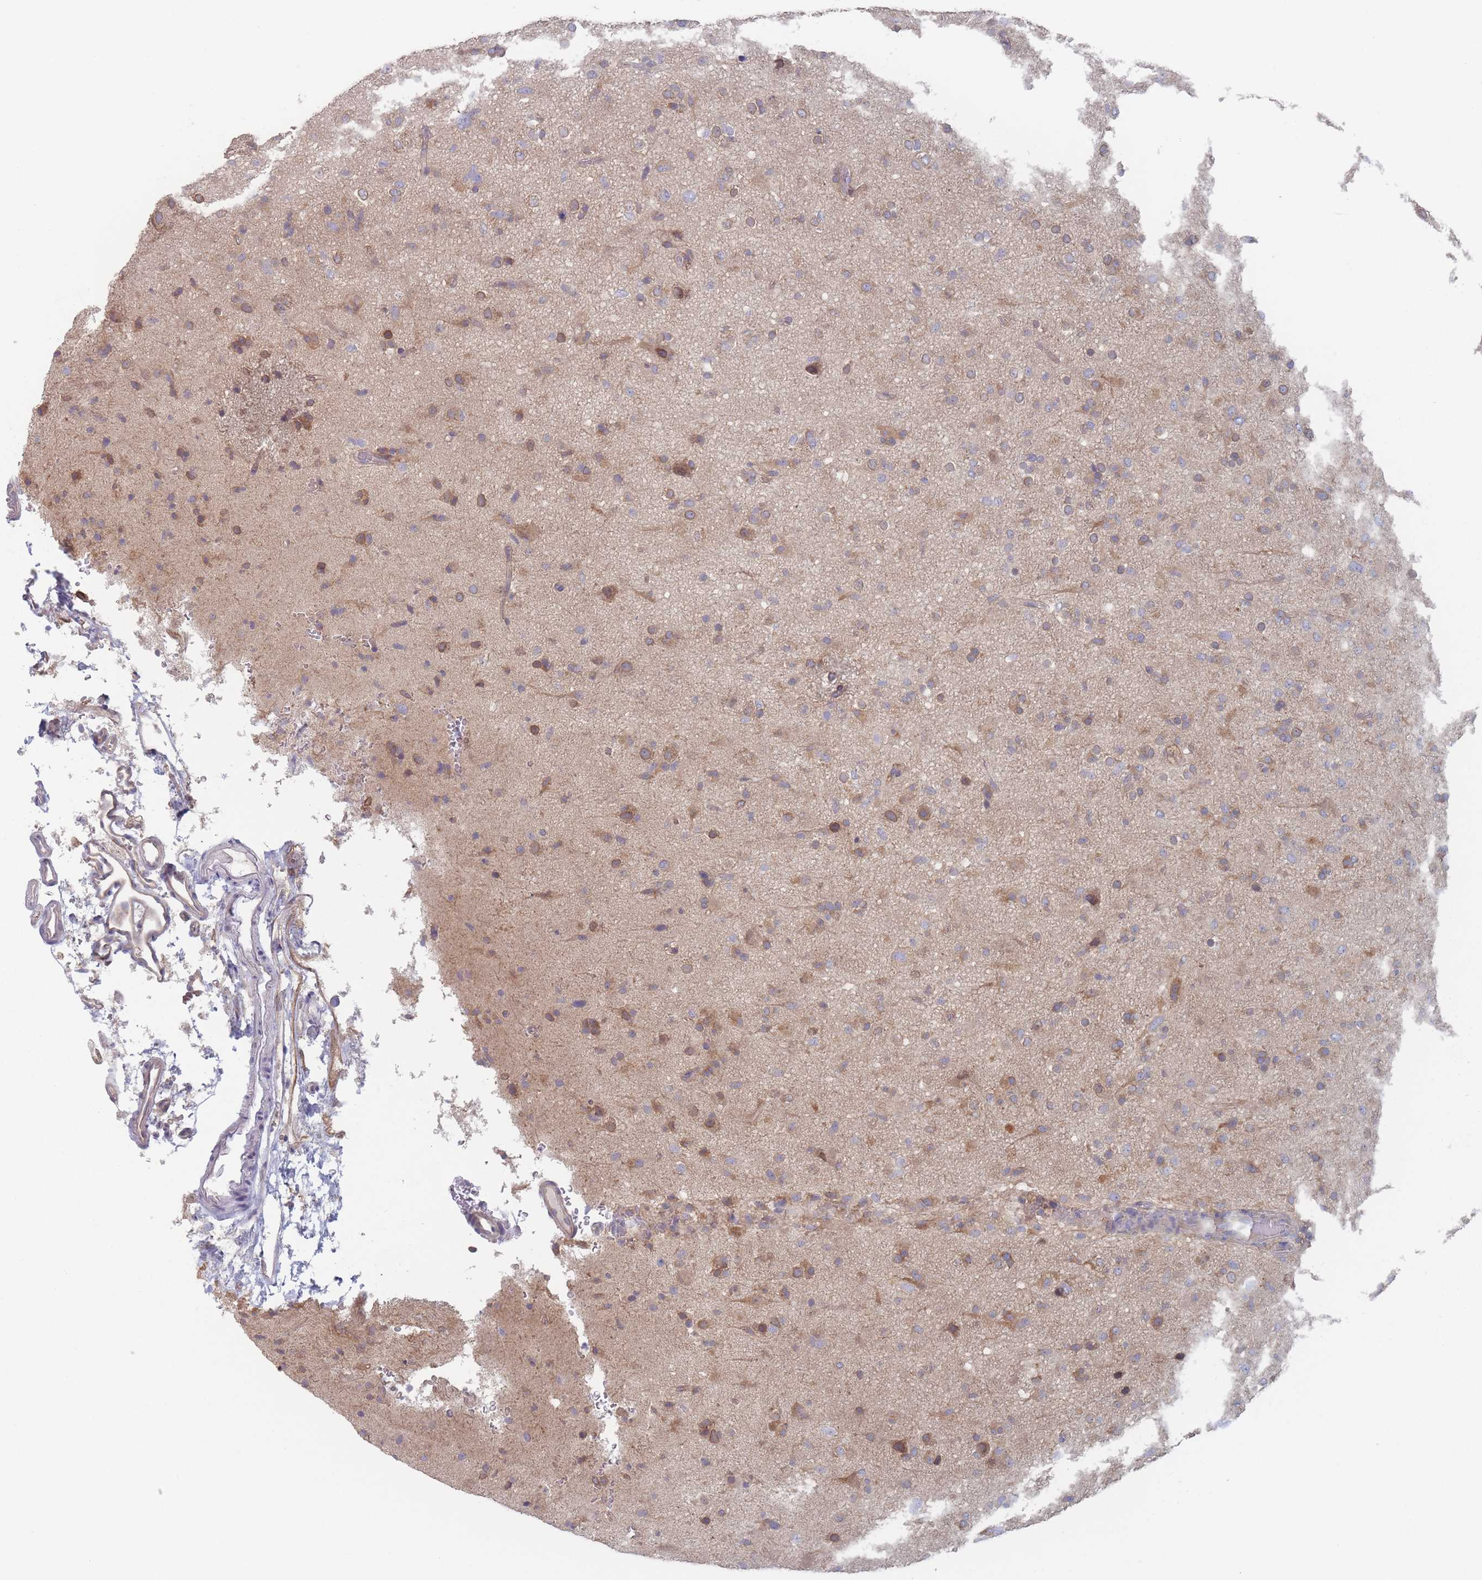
{"staining": {"intensity": "moderate", "quantity": "<25%", "location": "cytoplasmic/membranous"}, "tissue": "glioma", "cell_type": "Tumor cells", "image_type": "cancer", "snomed": [{"axis": "morphology", "description": "Glioma, malignant, Low grade"}, {"axis": "topography", "description": "Brain"}], "caption": "Protein staining exhibits moderate cytoplasmic/membranous staining in approximately <25% of tumor cells in glioma.", "gene": "EFCC1", "patient": {"sex": "male", "age": 65}}